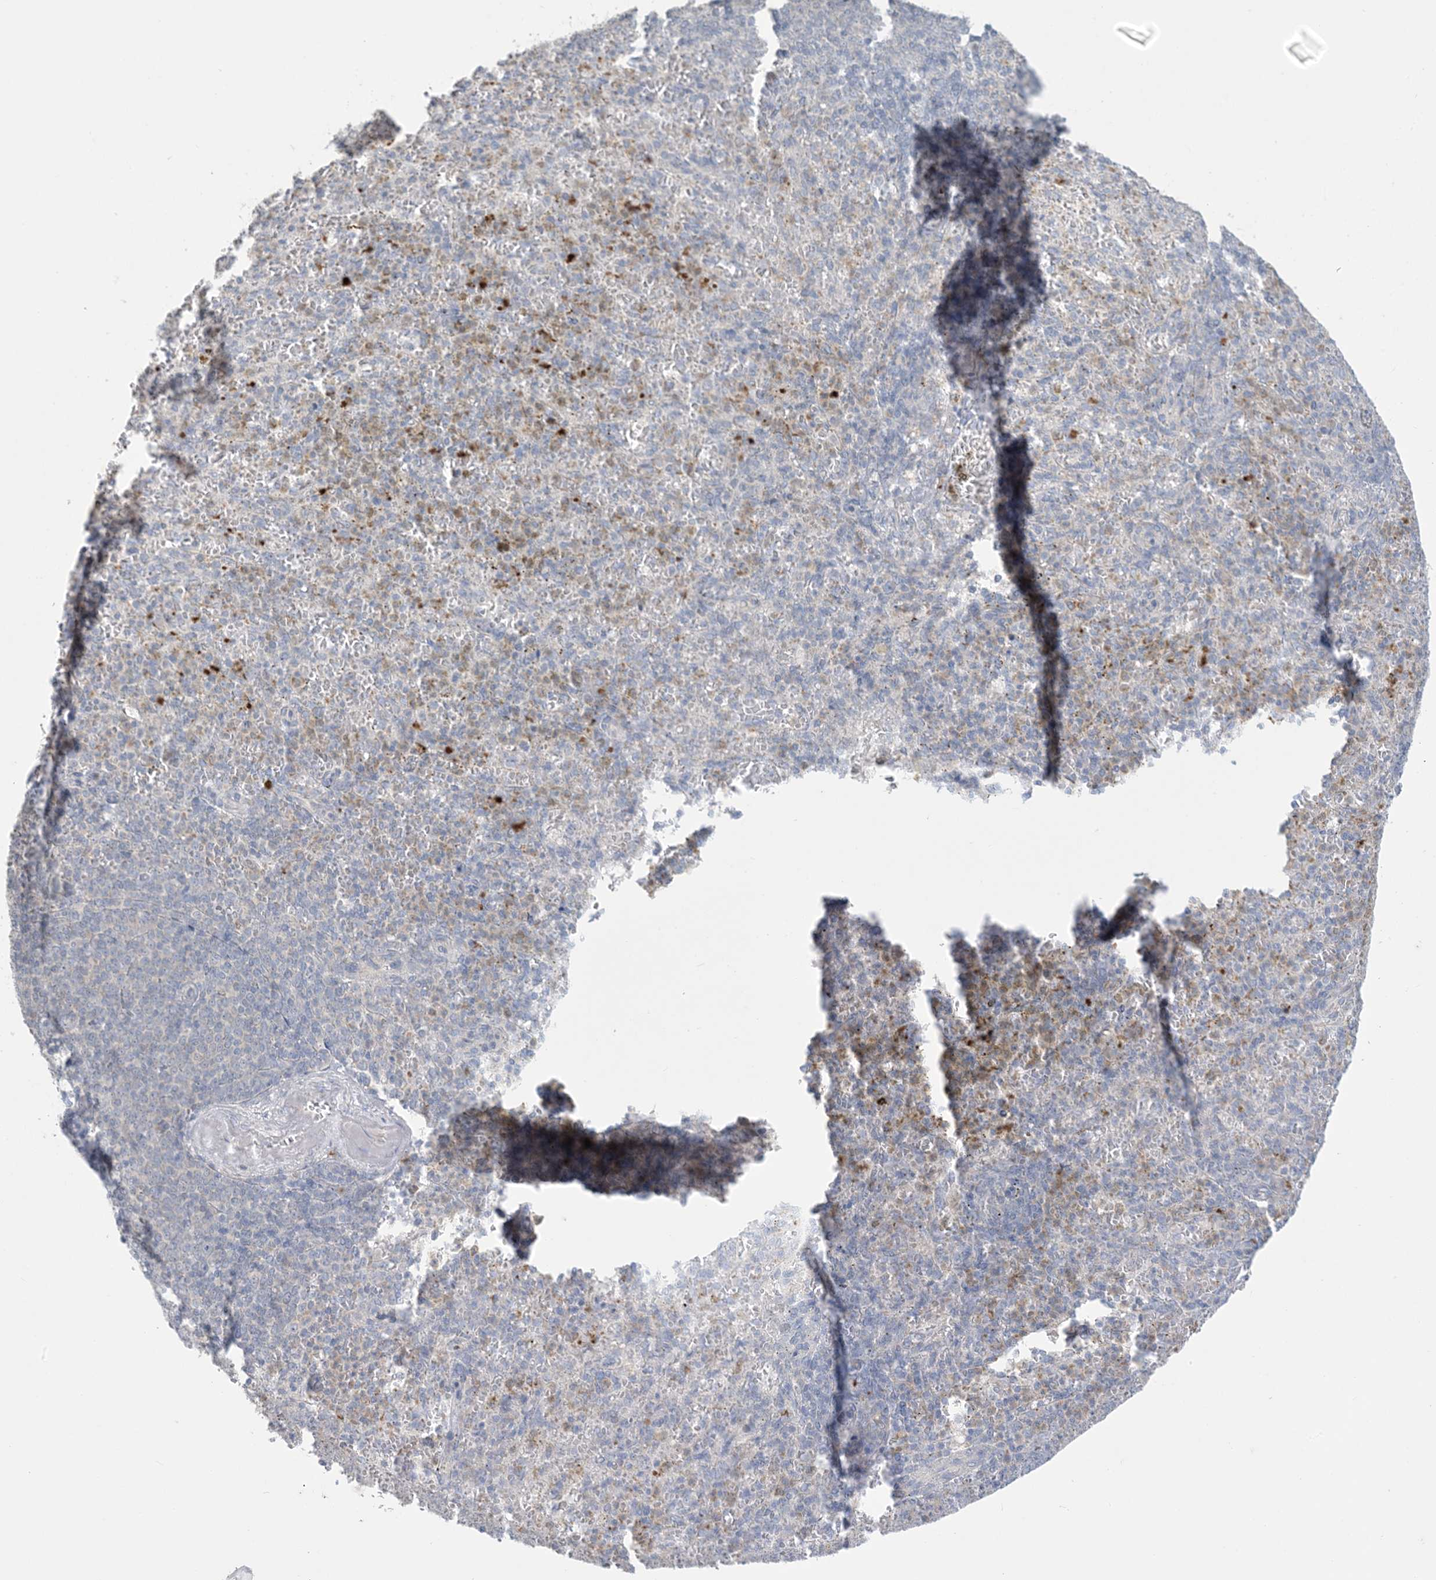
{"staining": {"intensity": "weak", "quantity": "<25%", "location": "cytoplasmic/membranous"}, "tissue": "spleen", "cell_type": "Cells in red pulp", "image_type": "normal", "snomed": [{"axis": "morphology", "description": "Normal tissue, NOS"}, {"axis": "topography", "description": "Spleen"}], "caption": "Protein analysis of benign spleen displays no significant positivity in cells in red pulp. (DAB (3,3'-diaminobenzidine) IHC with hematoxylin counter stain).", "gene": "KIF3A", "patient": {"sex": "female", "age": 74}}